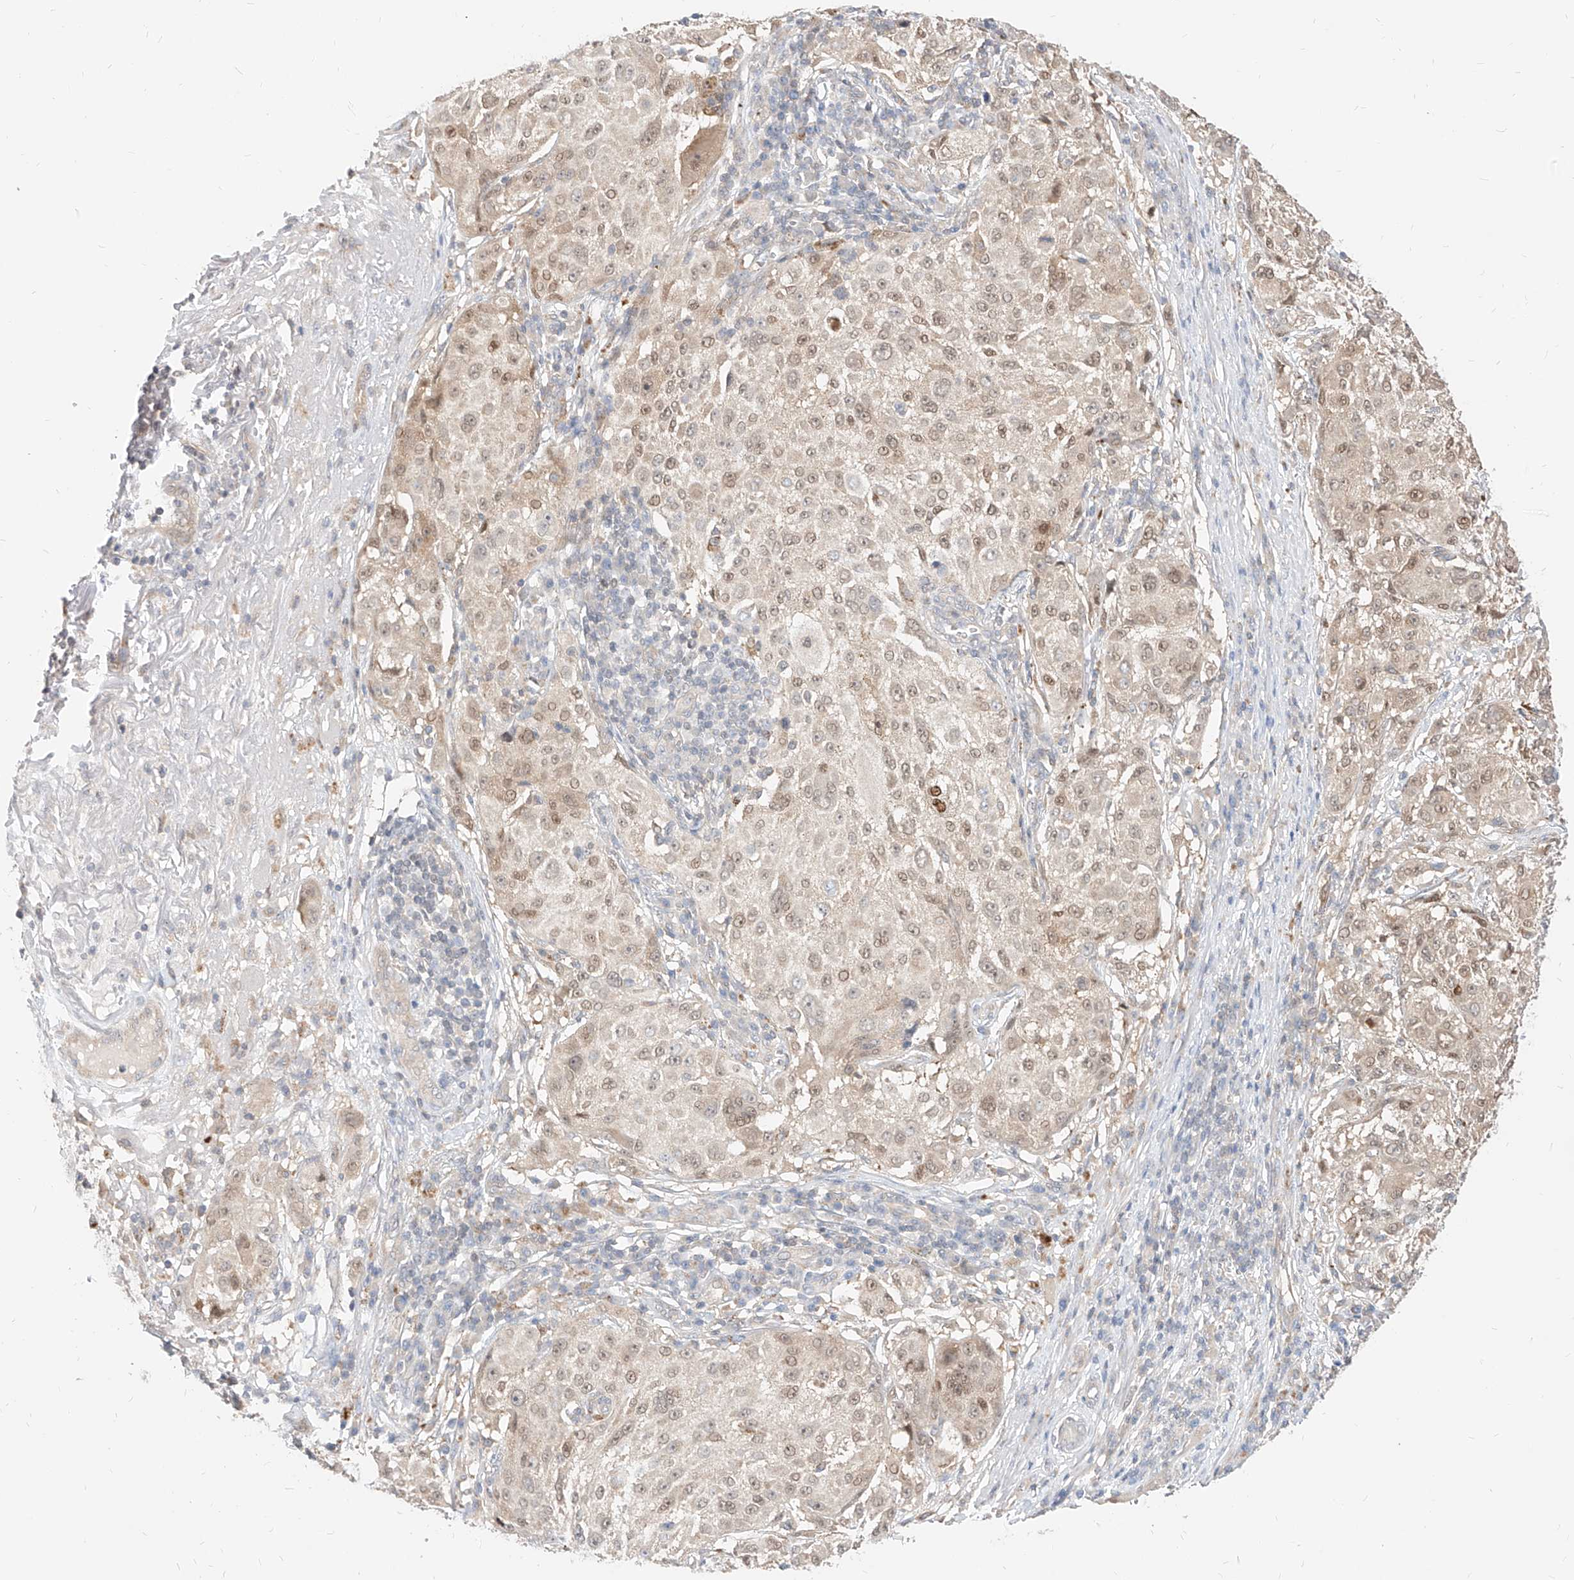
{"staining": {"intensity": "weak", "quantity": ">75%", "location": "cytoplasmic/membranous,nuclear"}, "tissue": "melanoma", "cell_type": "Tumor cells", "image_type": "cancer", "snomed": [{"axis": "morphology", "description": "Necrosis, NOS"}, {"axis": "morphology", "description": "Malignant melanoma, NOS"}, {"axis": "topography", "description": "Skin"}], "caption": "Tumor cells exhibit low levels of weak cytoplasmic/membranous and nuclear staining in about >75% of cells in malignant melanoma. (IHC, brightfield microscopy, high magnification).", "gene": "TSNAX", "patient": {"sex": "female", "age": 87}}